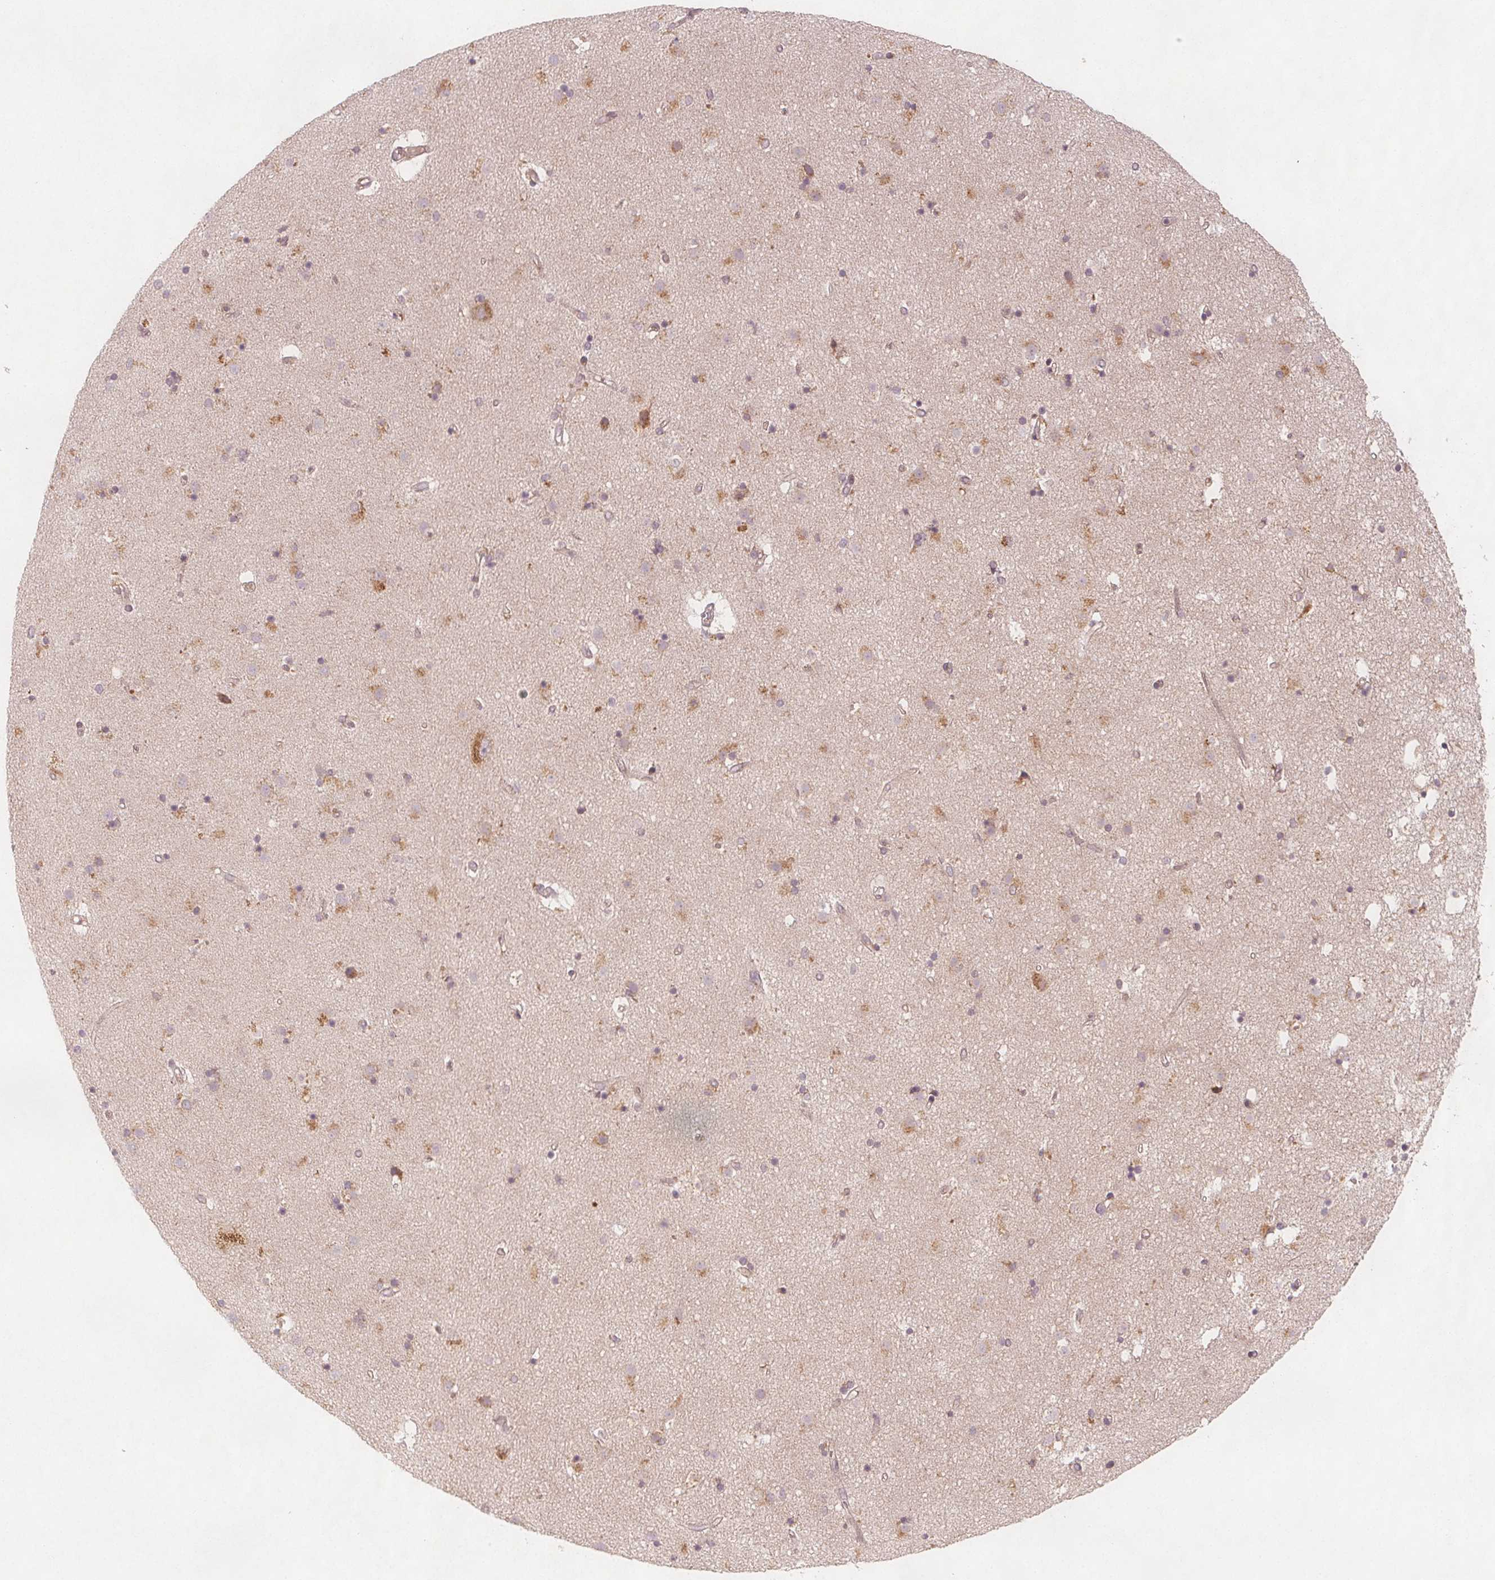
{"staining": {"intensity": "negative", "quantity": "none", "location": "none"}, "tissue": "caudate", "cell_type": "Glial cells", "image_type": "normal", "snomed": [{"axis": "morphology", "description": "Normal tissue, NOS"}, {"axis": "topography", "description": "Lateral ventricle wall"}], "caption": "Glial cells show no significant staining in normal caudate.", "gene": "NCSTN", "patient": {"sex": "female", "age": 71}}